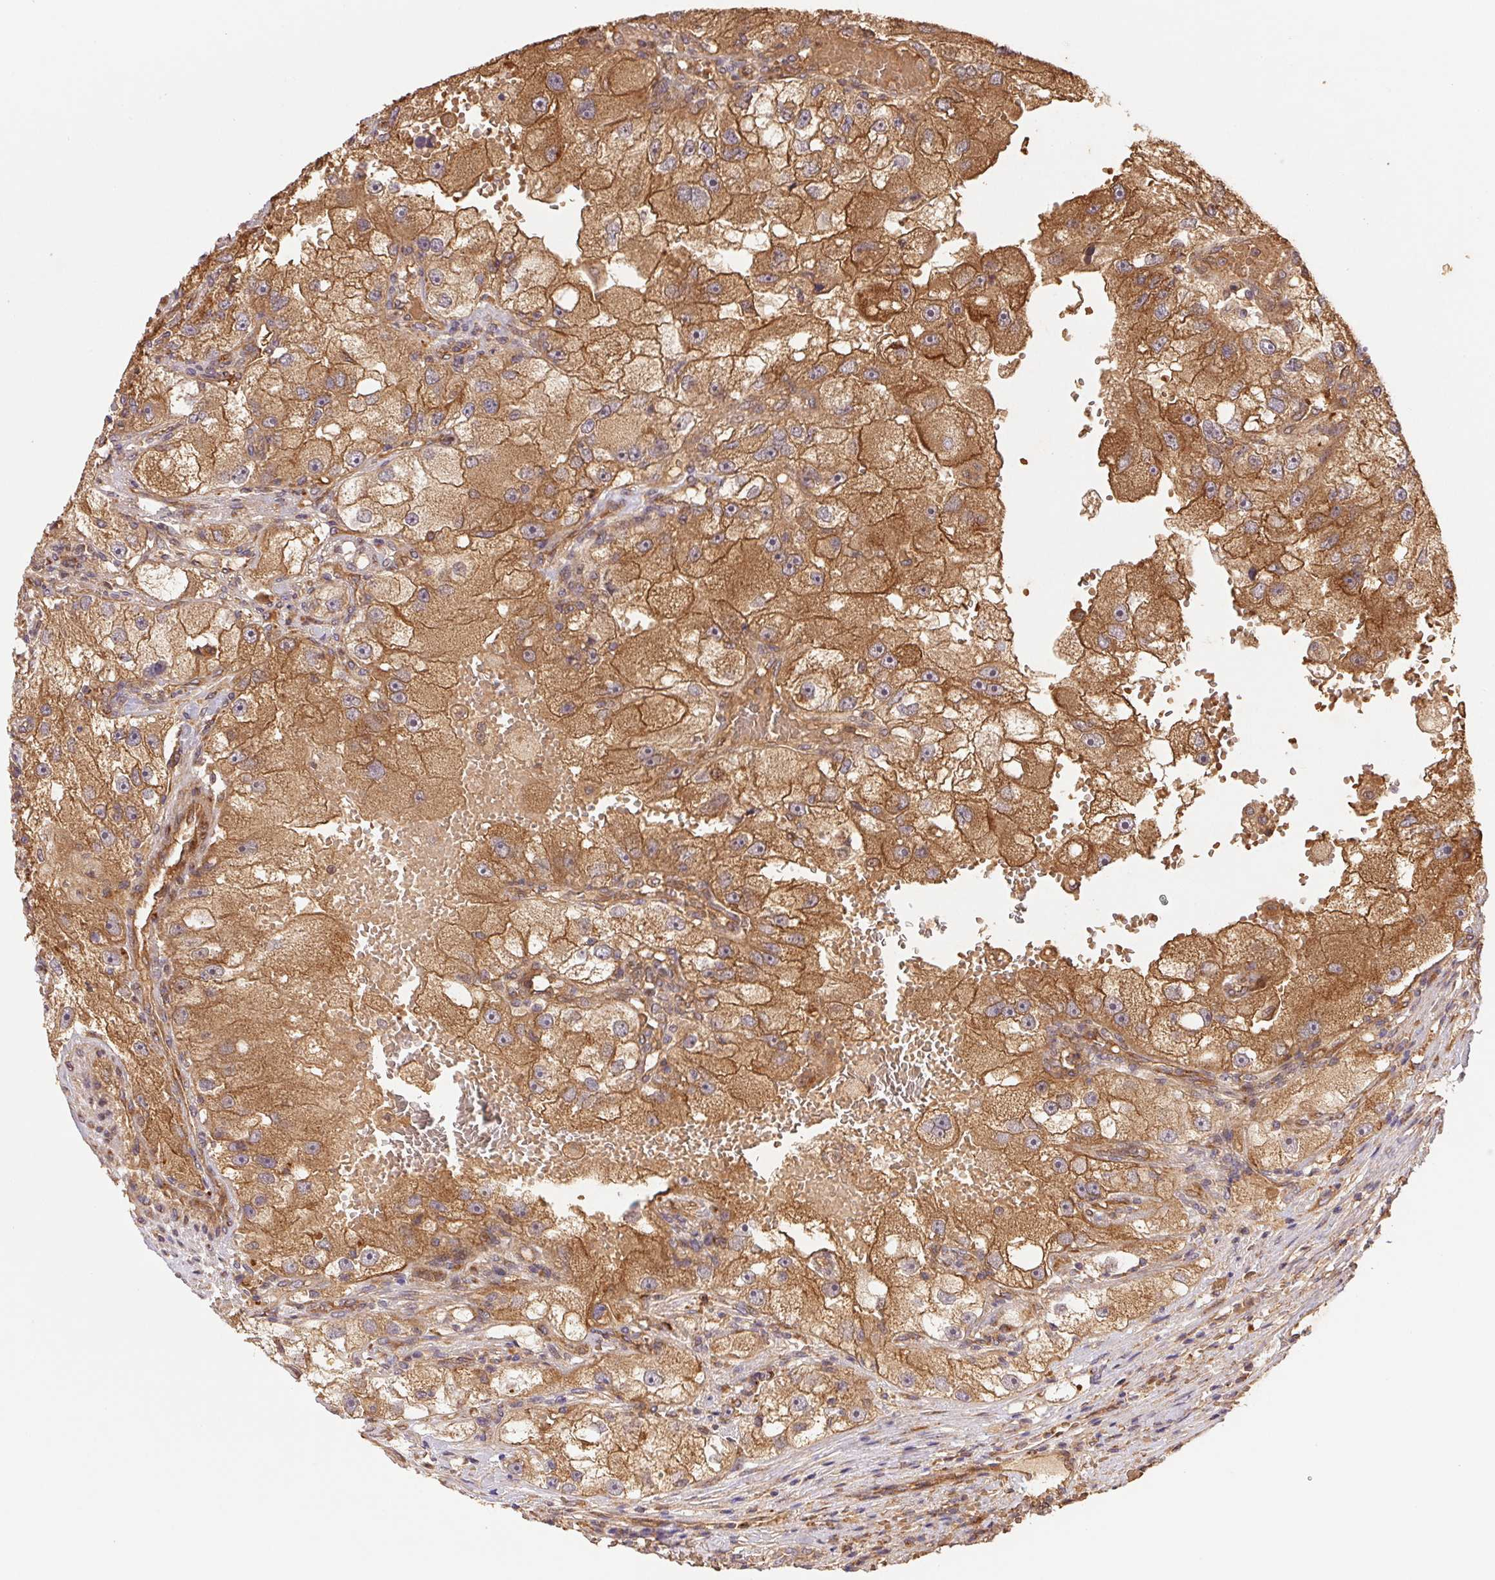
{"staining": {"intensity": "moderate", "quantity": ">75%", "location": "cytoplasmic/membranous"}, "tissue": "renal cancer", "cell_type": "Tumor cells", "image_type": "cancer", "snomed": [{"axis": "morphology", "description": "Adenocarcinoma, NOS"}, {"axis": "topography", "description": "Kidney"}], "caption": "High-power microscopy captured an IHC image of renal cancer (adenocarcinoma), revealing moderate cytoplasmic/membranous positivity in about >75% of tumor cells.", "gene": "USE1", "patient": {"sex": "male", "age": 63}}